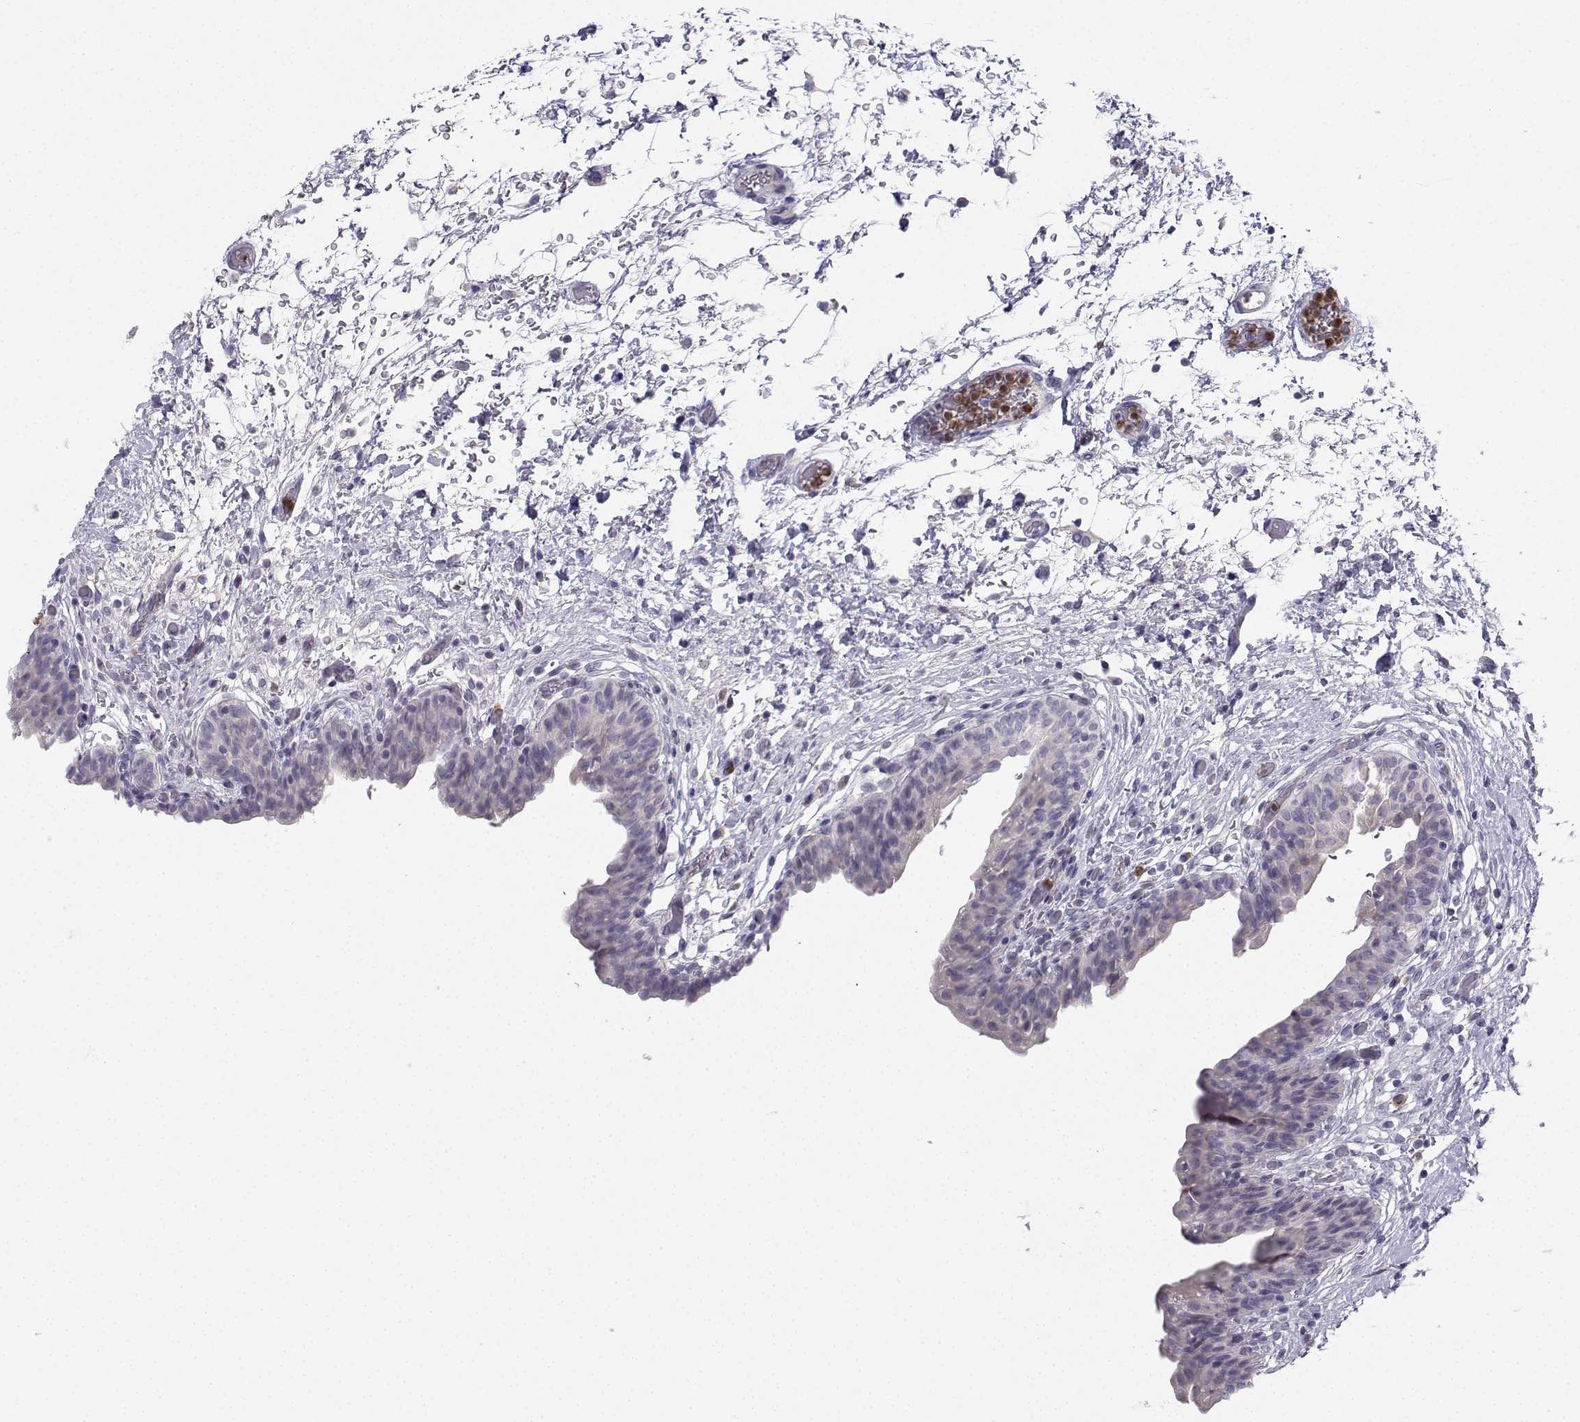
{"staining": {"intensity": "strong", "quantity": "<25%", "location": "cytoplasmic/membranous"}, "tissue": "urinary bladder", "cell_type": "Urothelial cells", "image_type": "normal", "snomed": [{"axis": "morphology", "description": "Normal tissue, NOS"}, {"axis": "topography", "description": "Urinary bladder"}], "caption": "IHC image of benign urinary bladder: human urinary bladder stained using IHC demonstrates medium levels of strong protein expression localized specifically in the cytoplasmic/membranous of urothelial cells, appearing as a cytoplasmic/membranous brown color.", "gene": "CALY", "patient": {"sex": "male", "age": 69}}